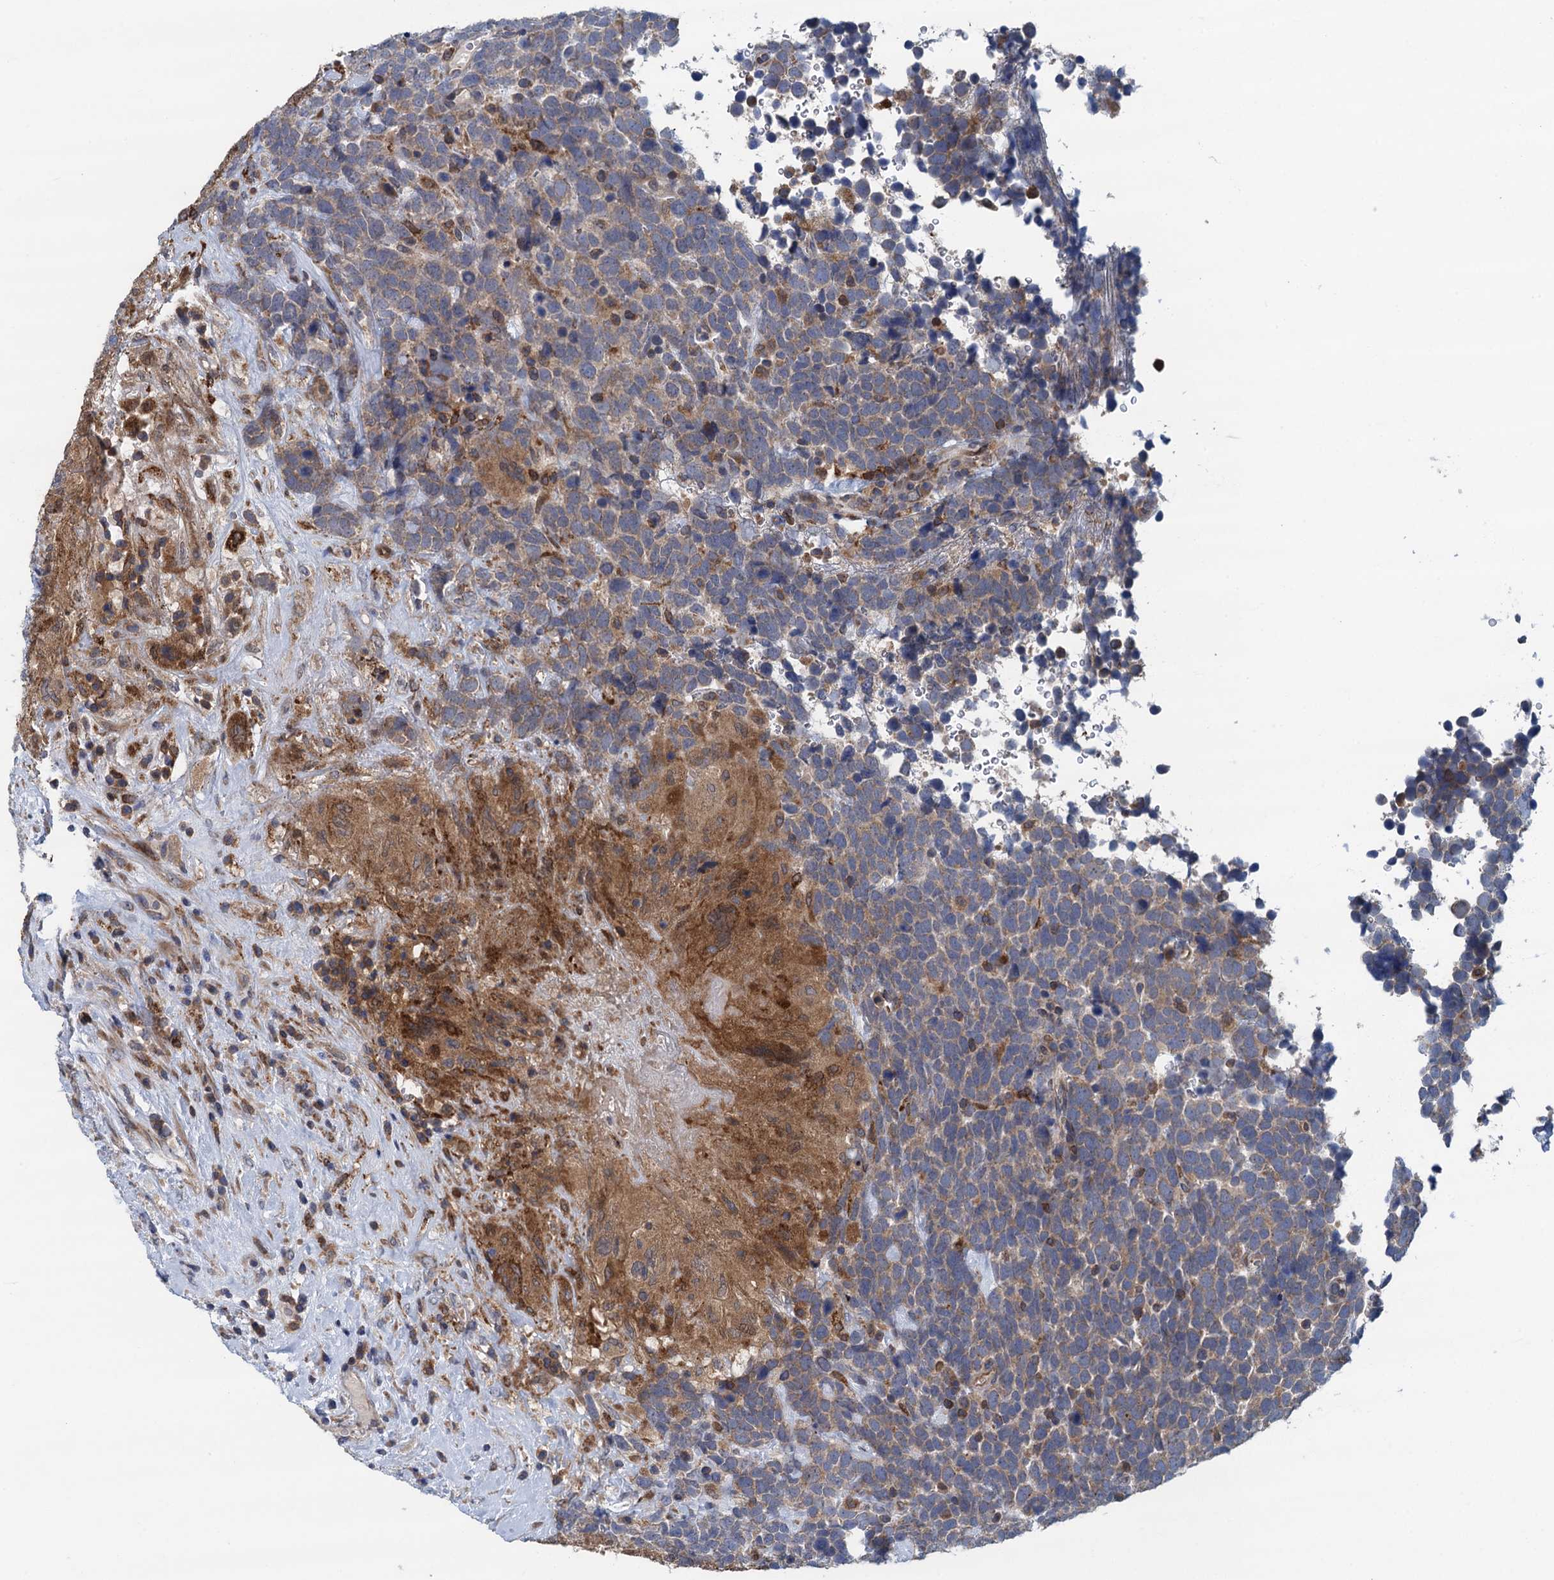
{"staining": {"intensity": "weak", "quantity": "<25%", "location": "cytoplasmic/membranous"}, "tissue": "urothelial cancer", "cell_type": "Tumor cells", "image_type": "cancer", "snomed": [{"axis": "morphology", "description": "Urothelial carcinoma, High grade"}, {"axis": "topography", "description": "Urinary bladder"}], "caption": "High-grade urothelial carcinoma stained for a protein using immunohistochemistry reveals no staining tumor cells.", "gene": "CNTN5", "patient": {"sex": "female", "age": 82}}